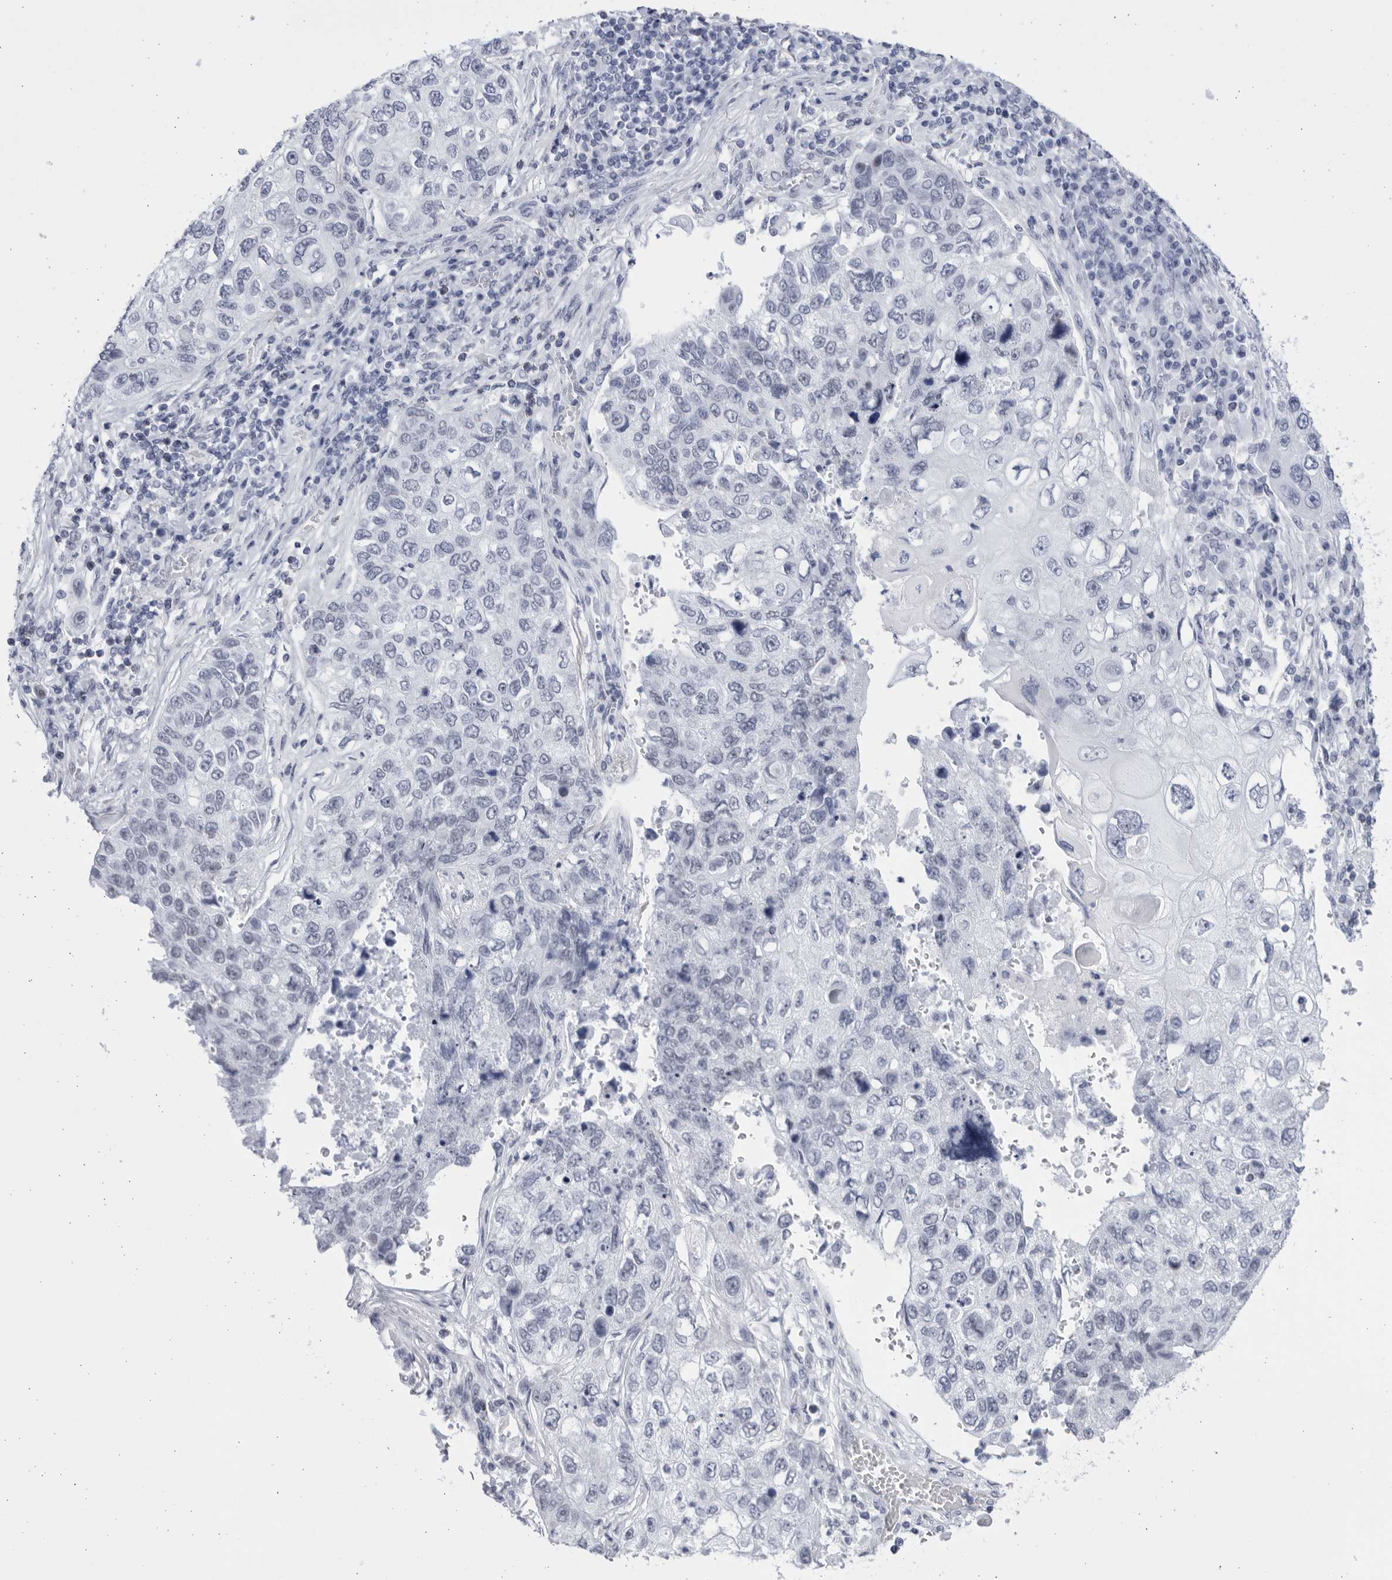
{"staining": {"intensity": "negative", "quantity": "none", "location": "none"}, "tissue": "lung cancer", "cell_type": "Tumor cells", "image_type": "cancer", "snomed": [{"axis": "morphology", "description": "Squamous cell carcinoma, NOS"}, {"axis": "topography", "description": "Lung"}], "caption": "A histopathology image of human squamous cell carcinoma (lung) is negative for staining in tumor cells.", "gene": "CCDC181", "patient": {"sex": "male", "age": 61}}